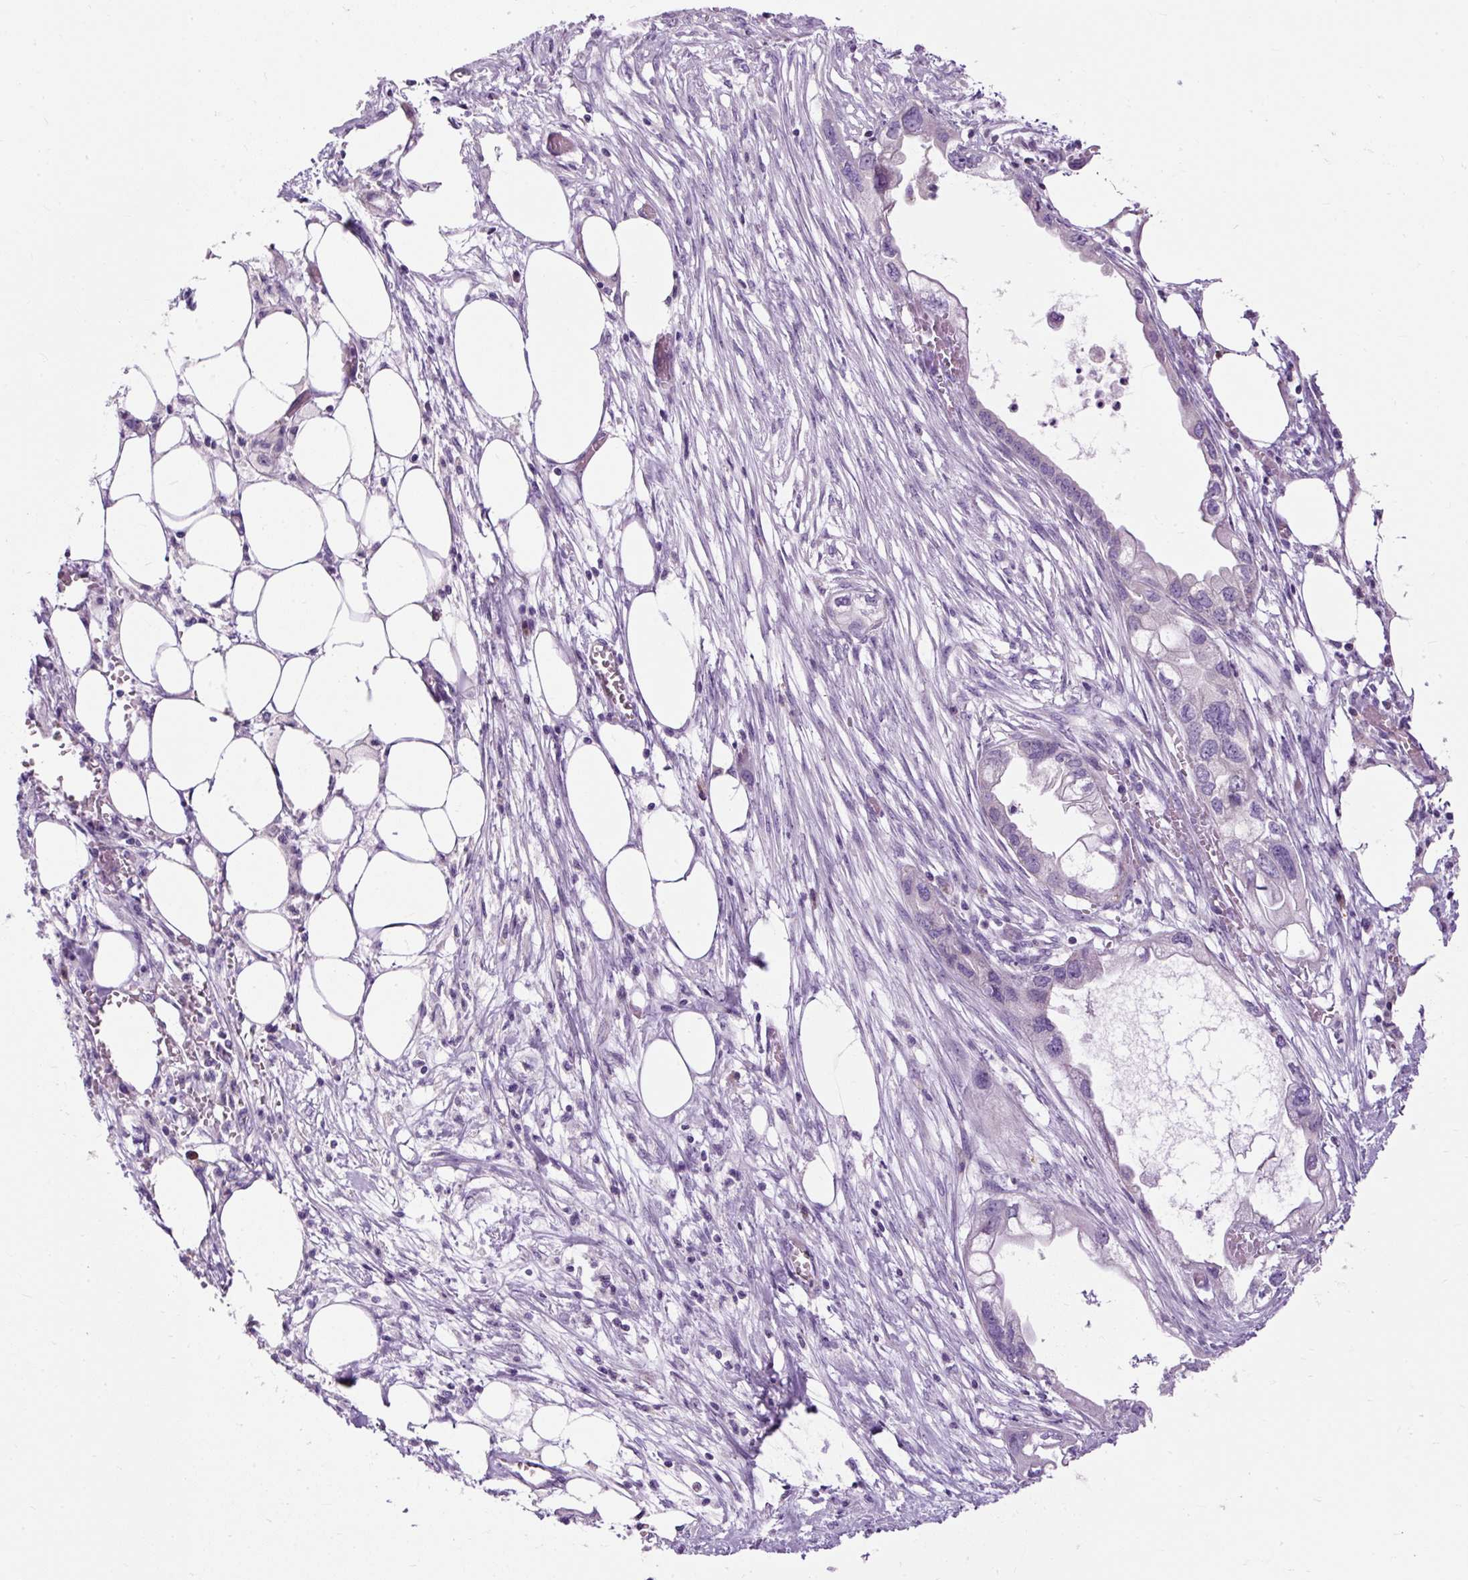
{"staining": {"intensity": "negative", "quantity": "none", "location": "none"}, "tissue": "endometrial cancer", "cell_type": "Tumor cells", "image_type": "cancer", "snomed": [{"axis": "morphology", "description": "Adenocarcinoma, NOS"}, {"axis": "morphology", "description": "Adenocarcinoma, metastatic, NOS"}, {"axis": "topography", "description": "Adipose tissue"}, {"axis": "topography", "description": "Endometrium"}], "caption": "The IHC histopathology image has no significant staining in tumor cells of endometrial cancer (adenocarcinoma) tissue.", "gene": "FMC1", "patient": {"sex": "female", "age": 67}}